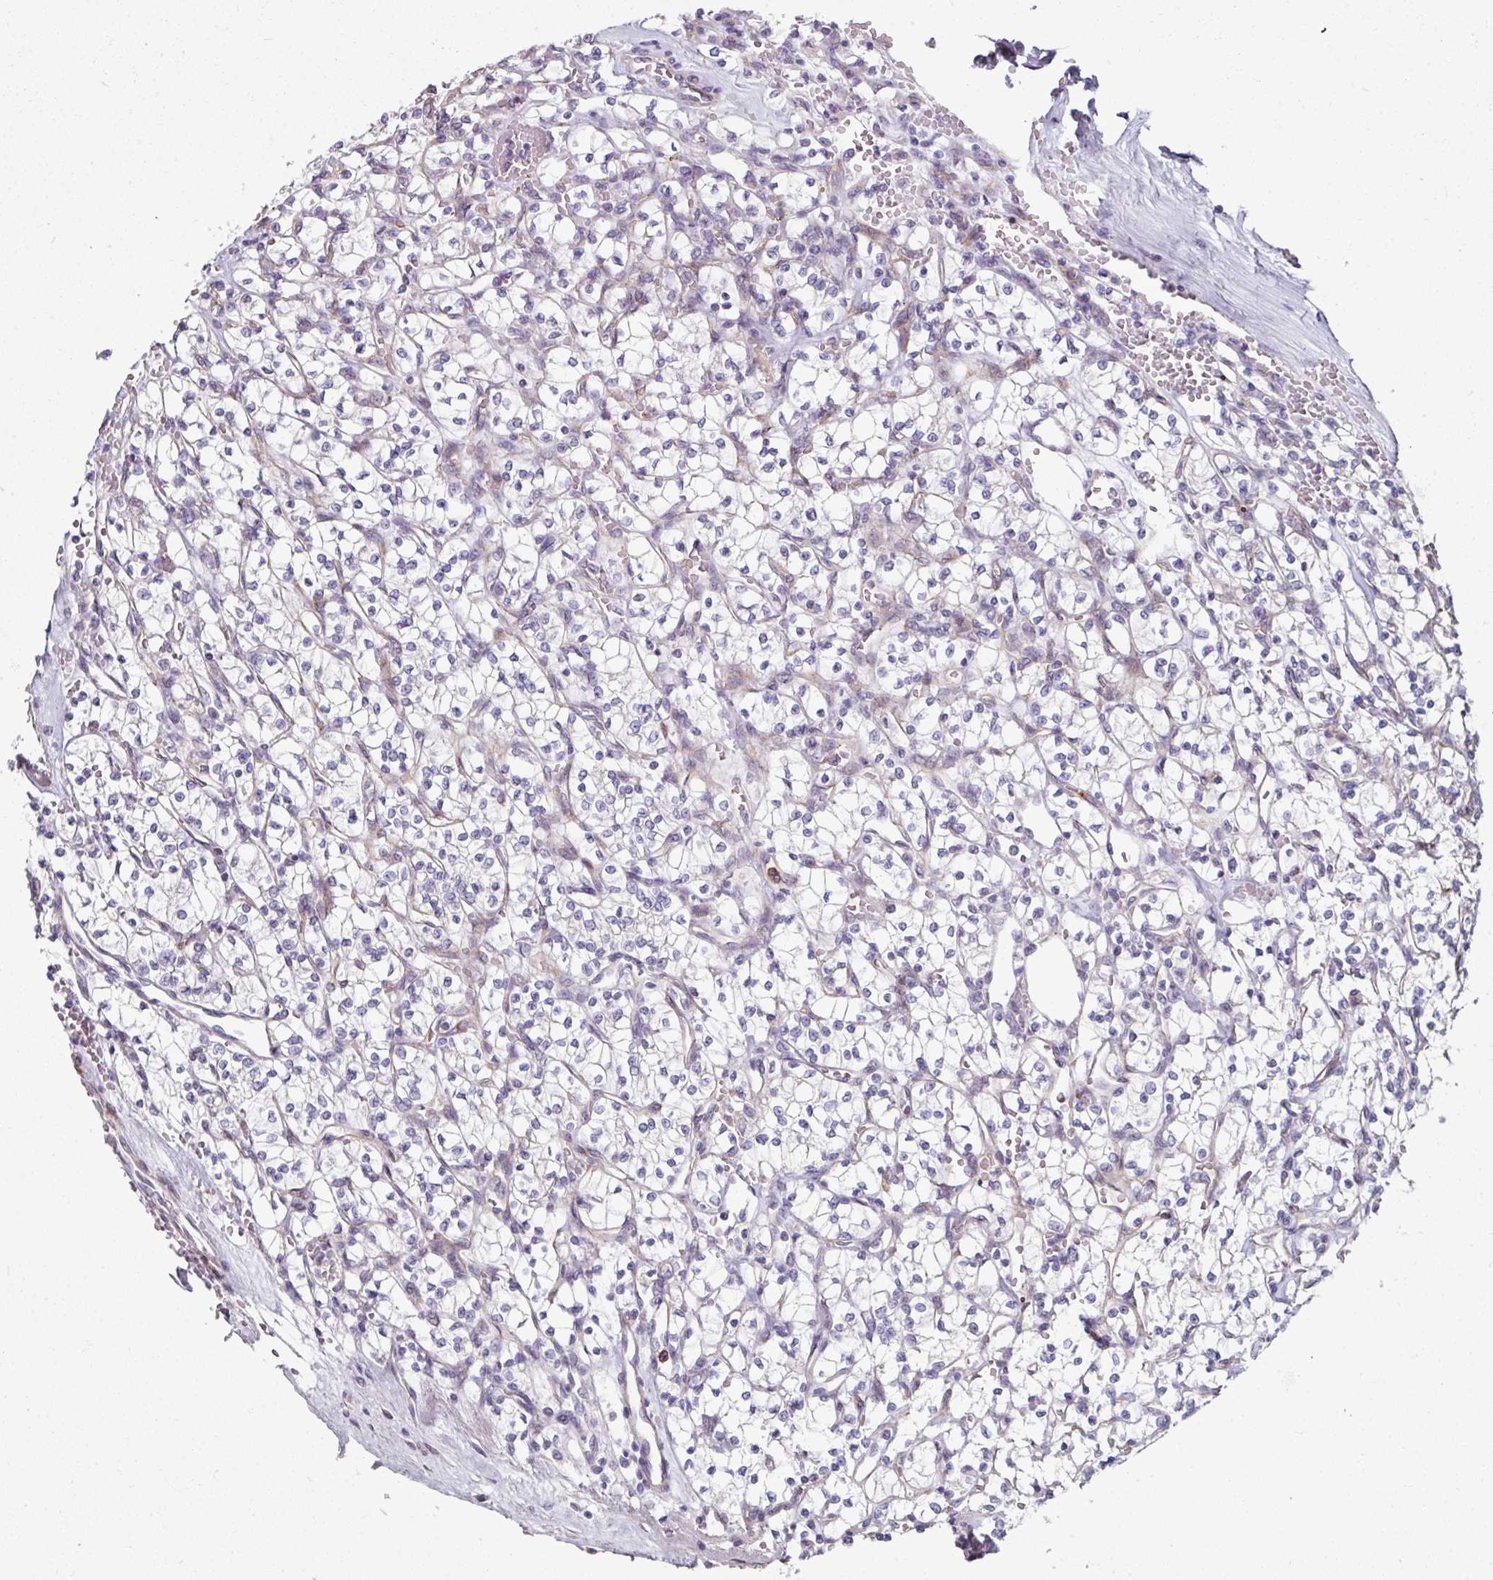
{"staining": {"intensity": "negative", "quantity": "none", "location": "none"}, "tissue": "renal cancer", "cell_type": "Tumor cells", "image_type": "cancer", "snomed": [{"axis": "morphology", "description": "Adenocarcinoma, NOS"}, {"axis": "topography", "description": "Kidney"}], "caption": "A histopathology image of human renal cancer (adenocarcinoma) is negative for staining in tumor cells. (IHC, brightfield microscopy, high magnification).", "gene": "FHAD1", "patient": {"sex": "female", "age": 64}}